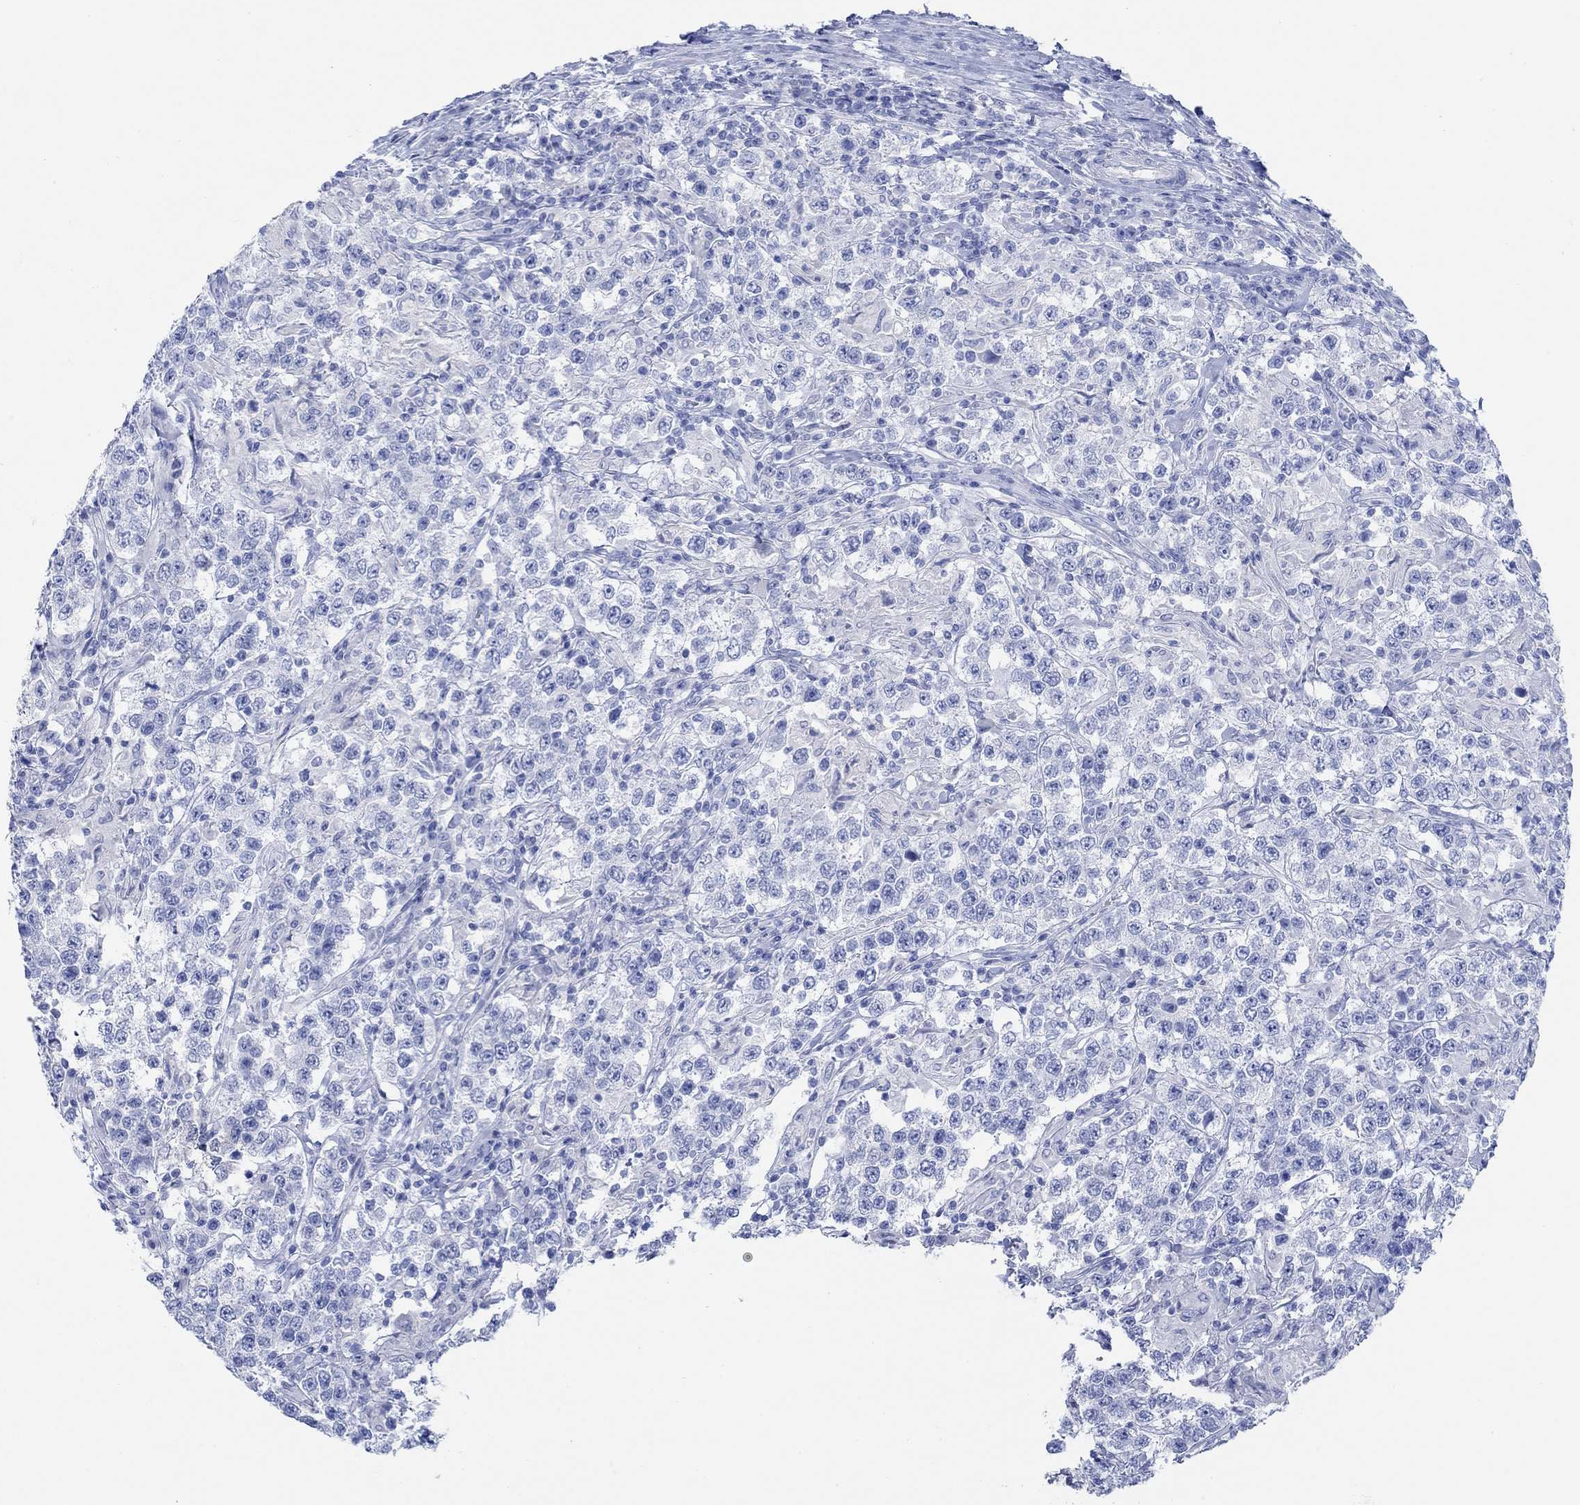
{"staining": {"intensity": "weak", "quantity": "<25%", "location": "cytoplasmic/membranous"}, "tissue": "testis cancer", "cell_type": "Tumor cells", "image_type": "cancer", "snomed": [{"axis": "morphology", "description": "Seminoma, NOS"}, {"axis": "morphology", "description": "Carcinoma, Embryonal, NOS"}, {"axis": "topography", "description": "Testis"}], "caption": "An immunohistochemistry (IHC) histopathology image of embryonal carcinoma (testis) is shown. There is no staining in tumor cells of embryonal carcinoma (testis).", "gene": "AK8", "patient": {"sex": "male", "age": 41}}